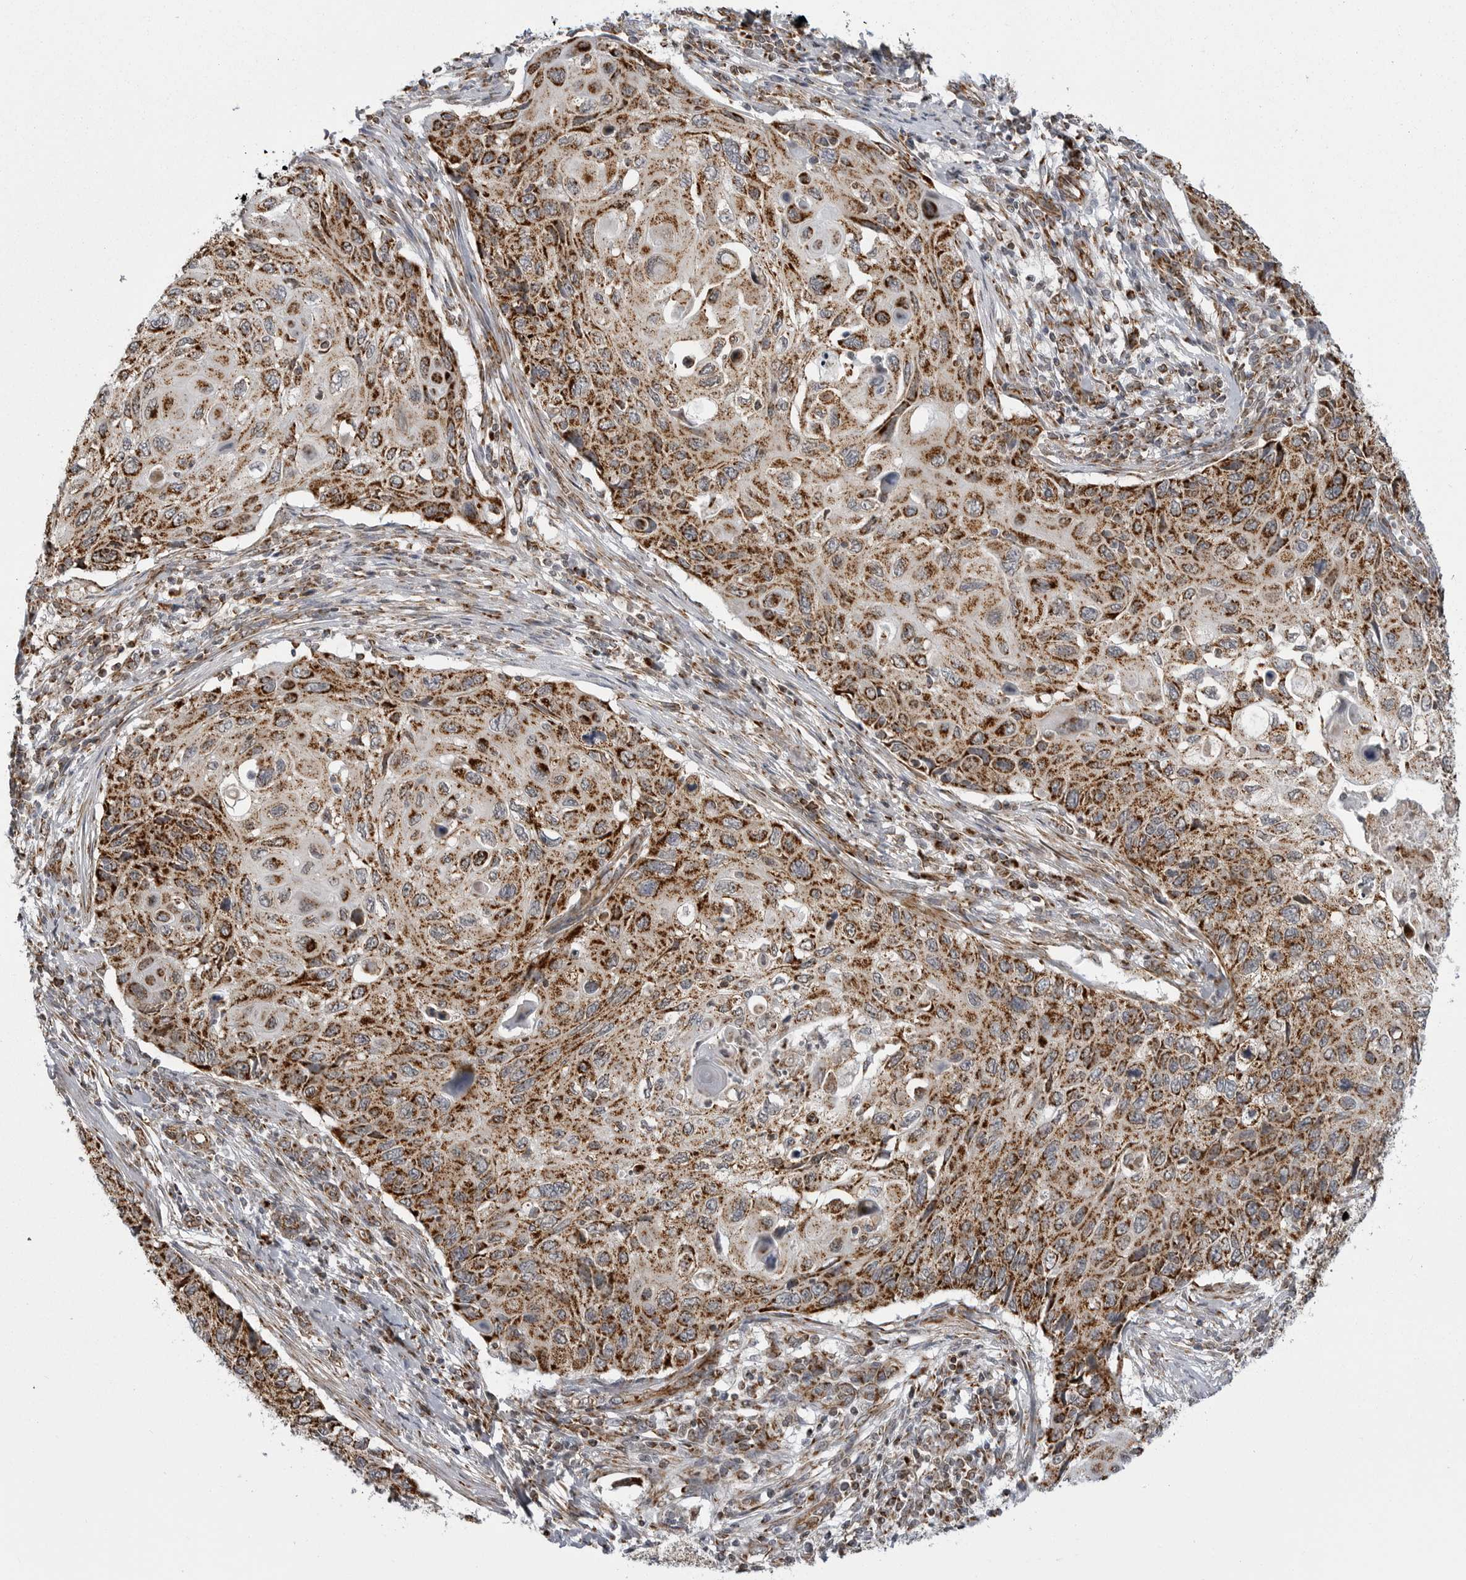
{"staining": {"intensity": "strong", "quantity": ">75%", "location": "cytoplasmic/membranous"}, "tissue": "cervical cancer", "cell_type": "Tumor cells", "image_type": "cancer", "snomed": [{"axis": "morphology", "description": "Squamous cell carcinoma, NOS"}, {"axis": "topography", "description": "Cervix"}], "caption": "Strong cytoplasmic/membranous staining for a protein is identified in about >75% of tumor cells of cervical cancer using immunohistochemistry.", "gene": "FH", "patient": {"sex": "female", "age": 70}}